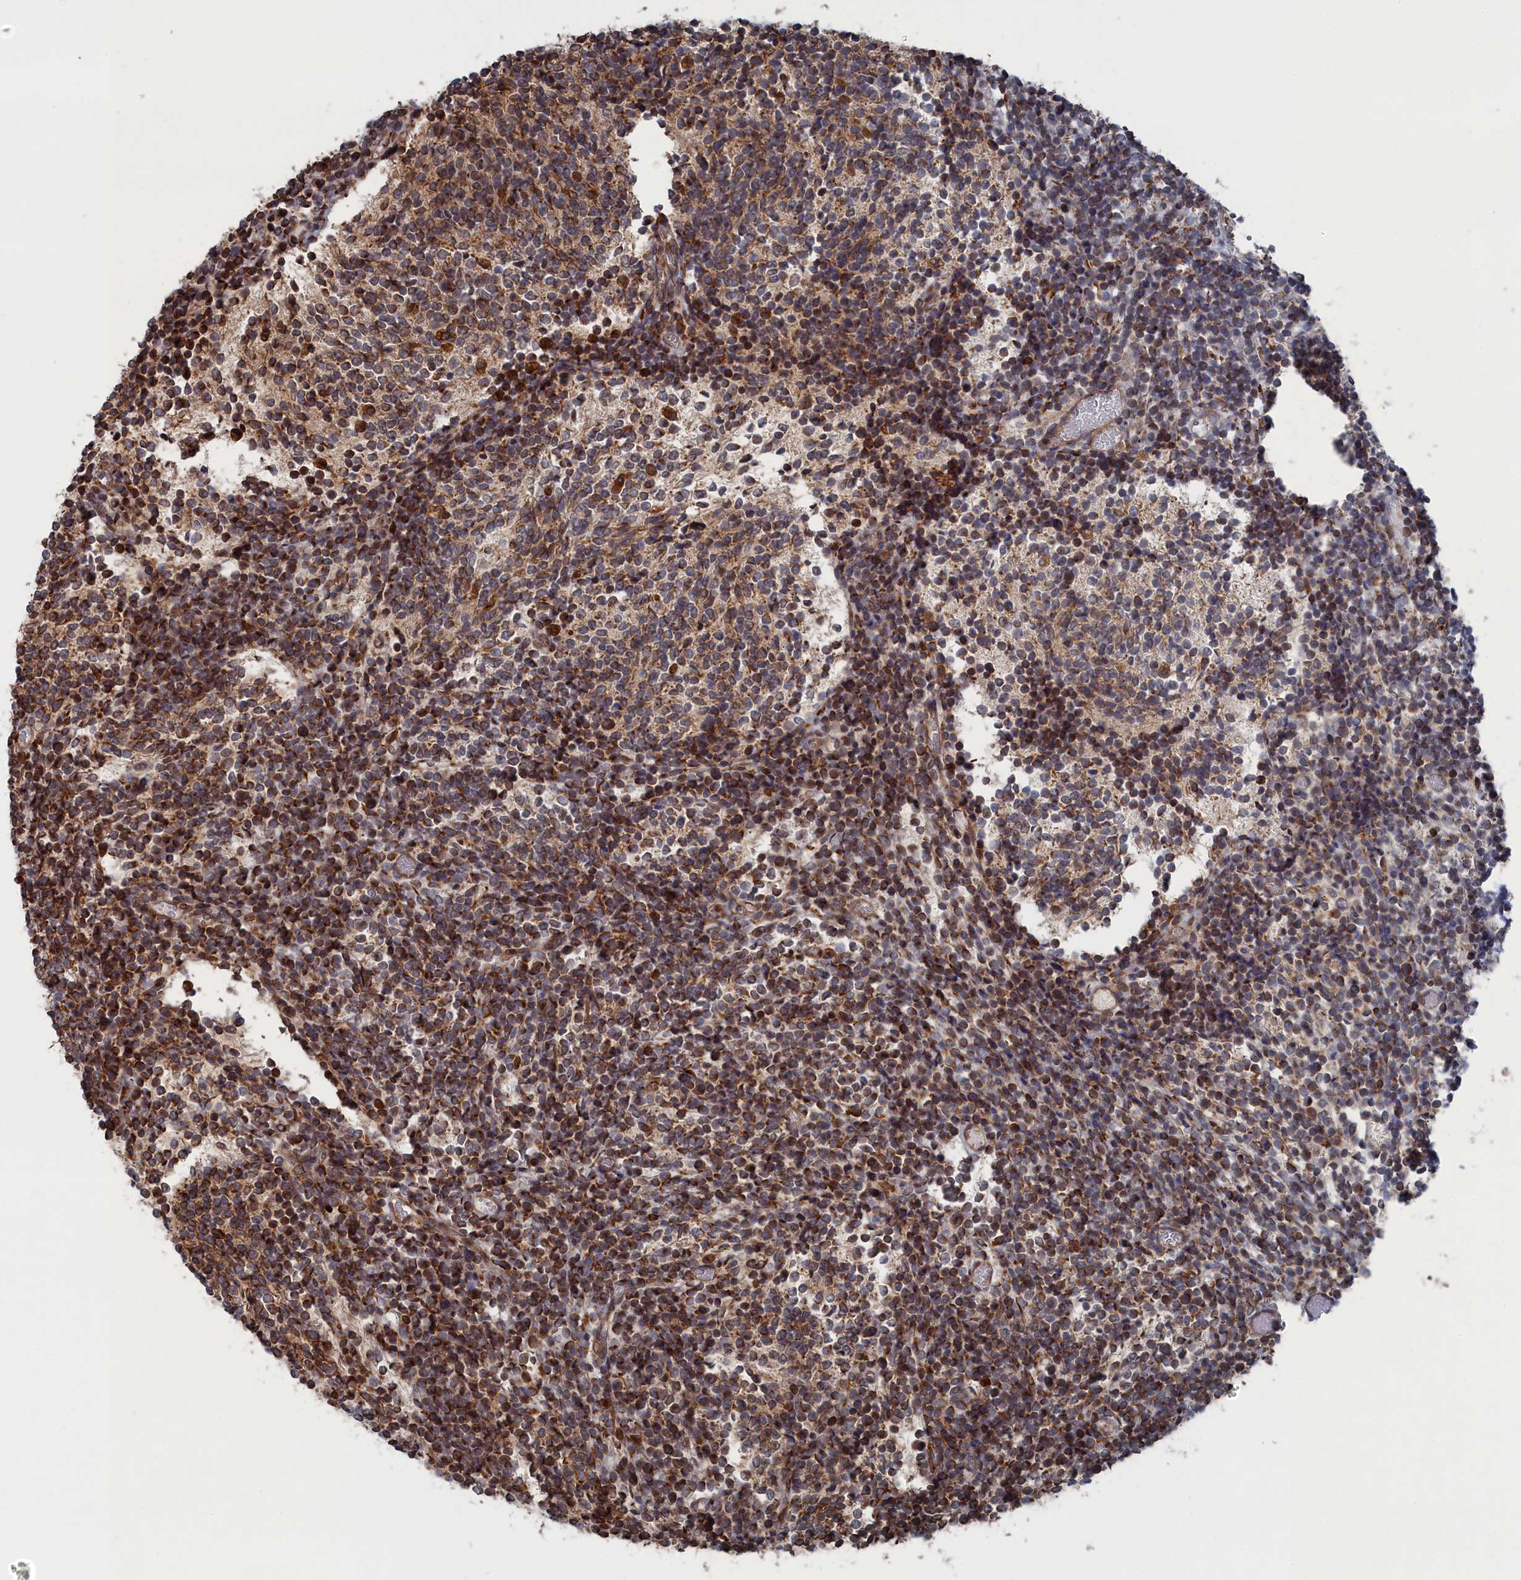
{"staining": {"intensity": "moderate", "quantity": ">75%", "location": "cytoplasmic/membranous"}, "tissue": "glioma", "cell_type": "Tumor cells", "image_type": "cancer", "snomed": [{"axis": "morphology", "description": "Glioma, malignant, Low grade"}, {"axis": "topography", "description": "Brain"}], "caption": "DAB (3,3'-diaminobenzidine) immunohistochemical staining of malignant glioma (low-grade) displays moderate cytoplasmic/membranous protein expression in approximately >75% of tumor cells.", "gene": "BPIFB6", "patient": {"sex": "female", "age": 1}}